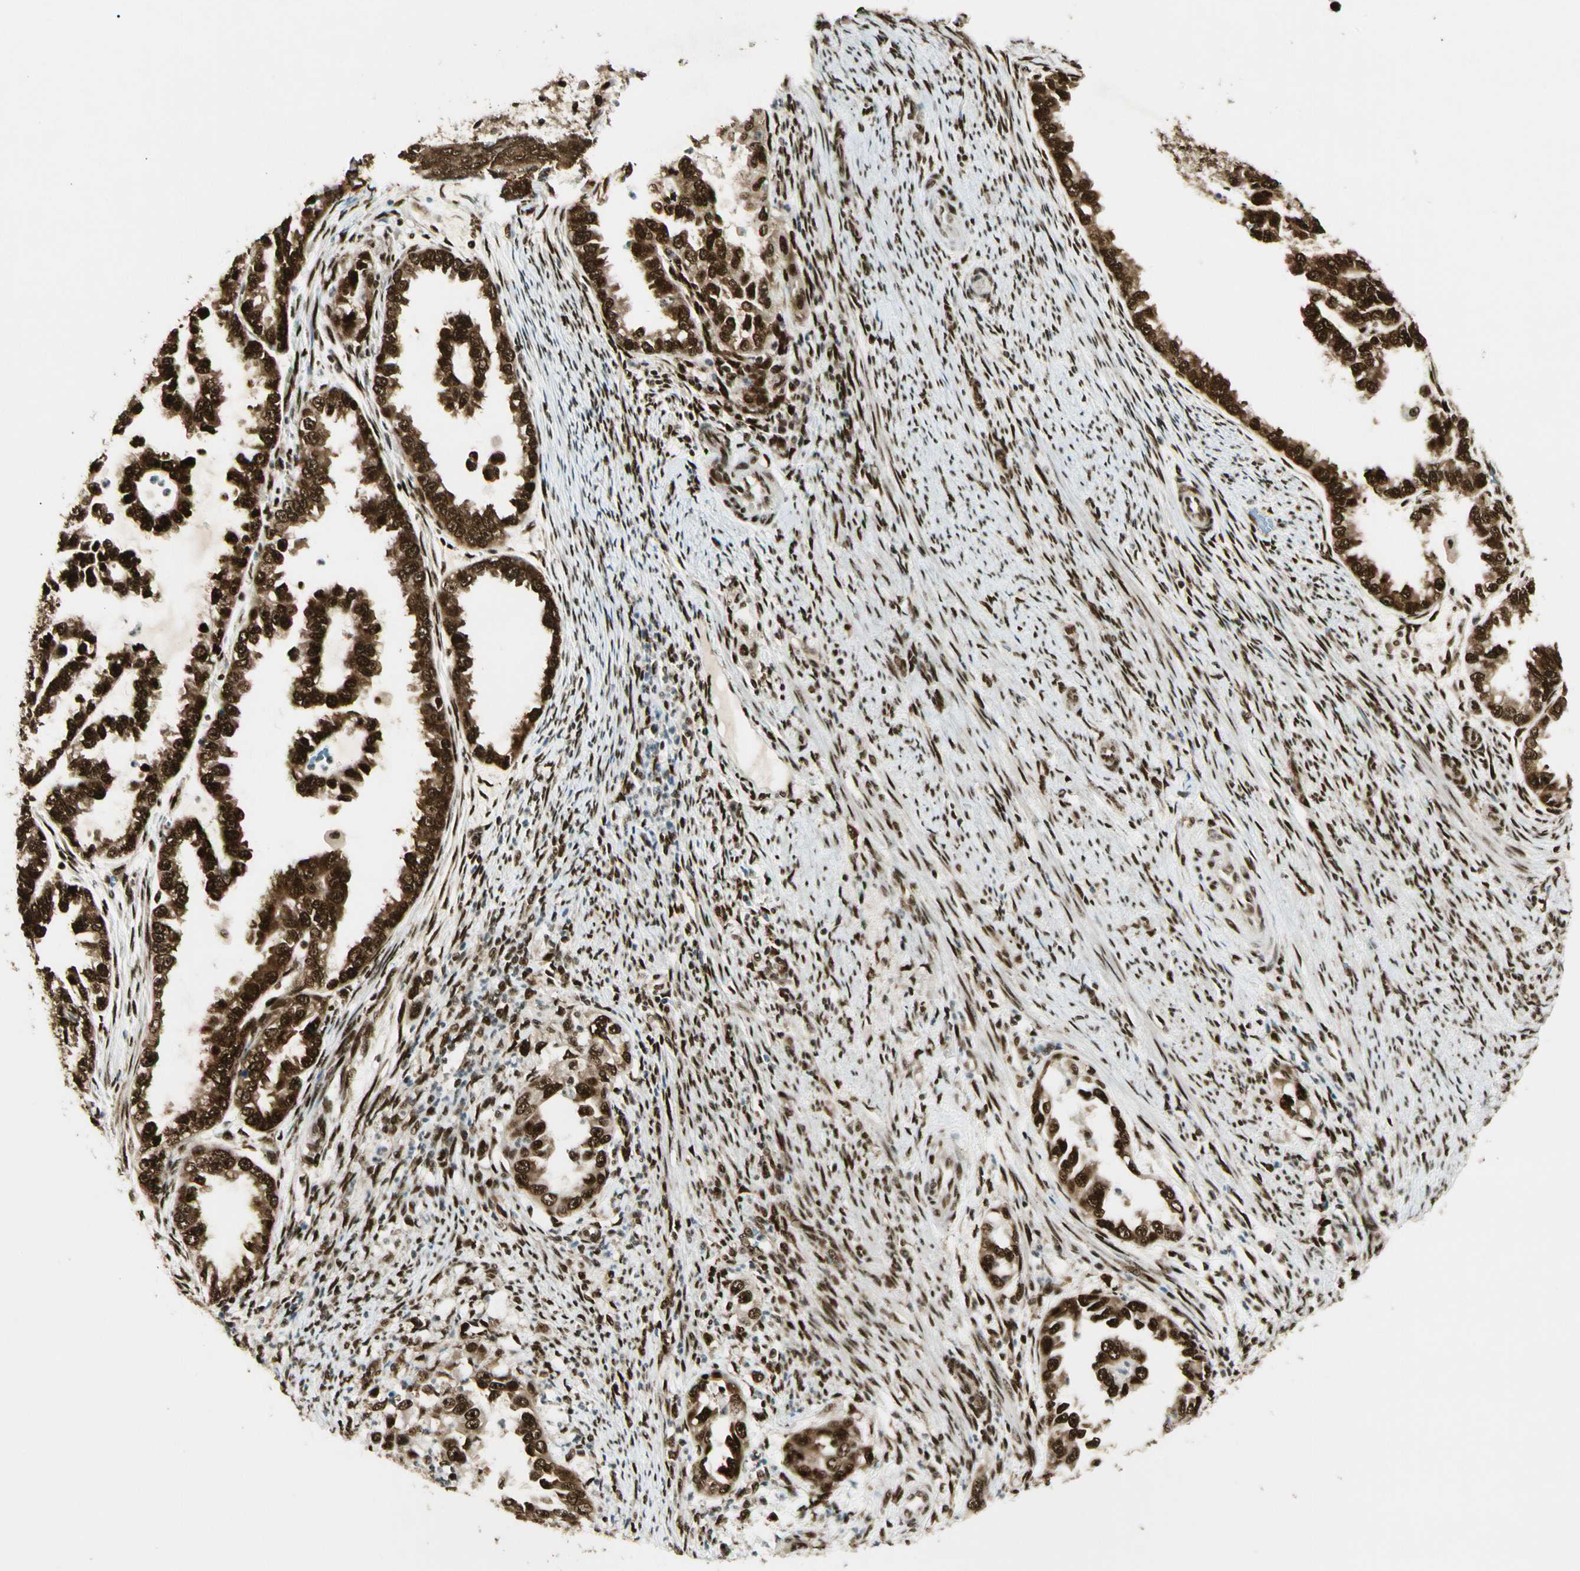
{"staining": {"intensity": "strong", "quantity": ">75%", "location": "cytoplasmic/membranous,nuclear"}, "tissue": "endometrial cancer", "cell_type": "Tumor cells", "image_type": "cancer", "snomed": [{"axis": "morphology", "description": "Adenocarcinoma, NOS"}, {"axis": "topography", "description": "Endometrium"}], "caption": "The image reveals staining of adenocarcinoma (endometrial), revealing strong cytoplasmic/membranous and nuclear protein positivity (brown color) within tumor cells.", "gene": "FUS", "patient": {"sex": "female", "age": 85}}